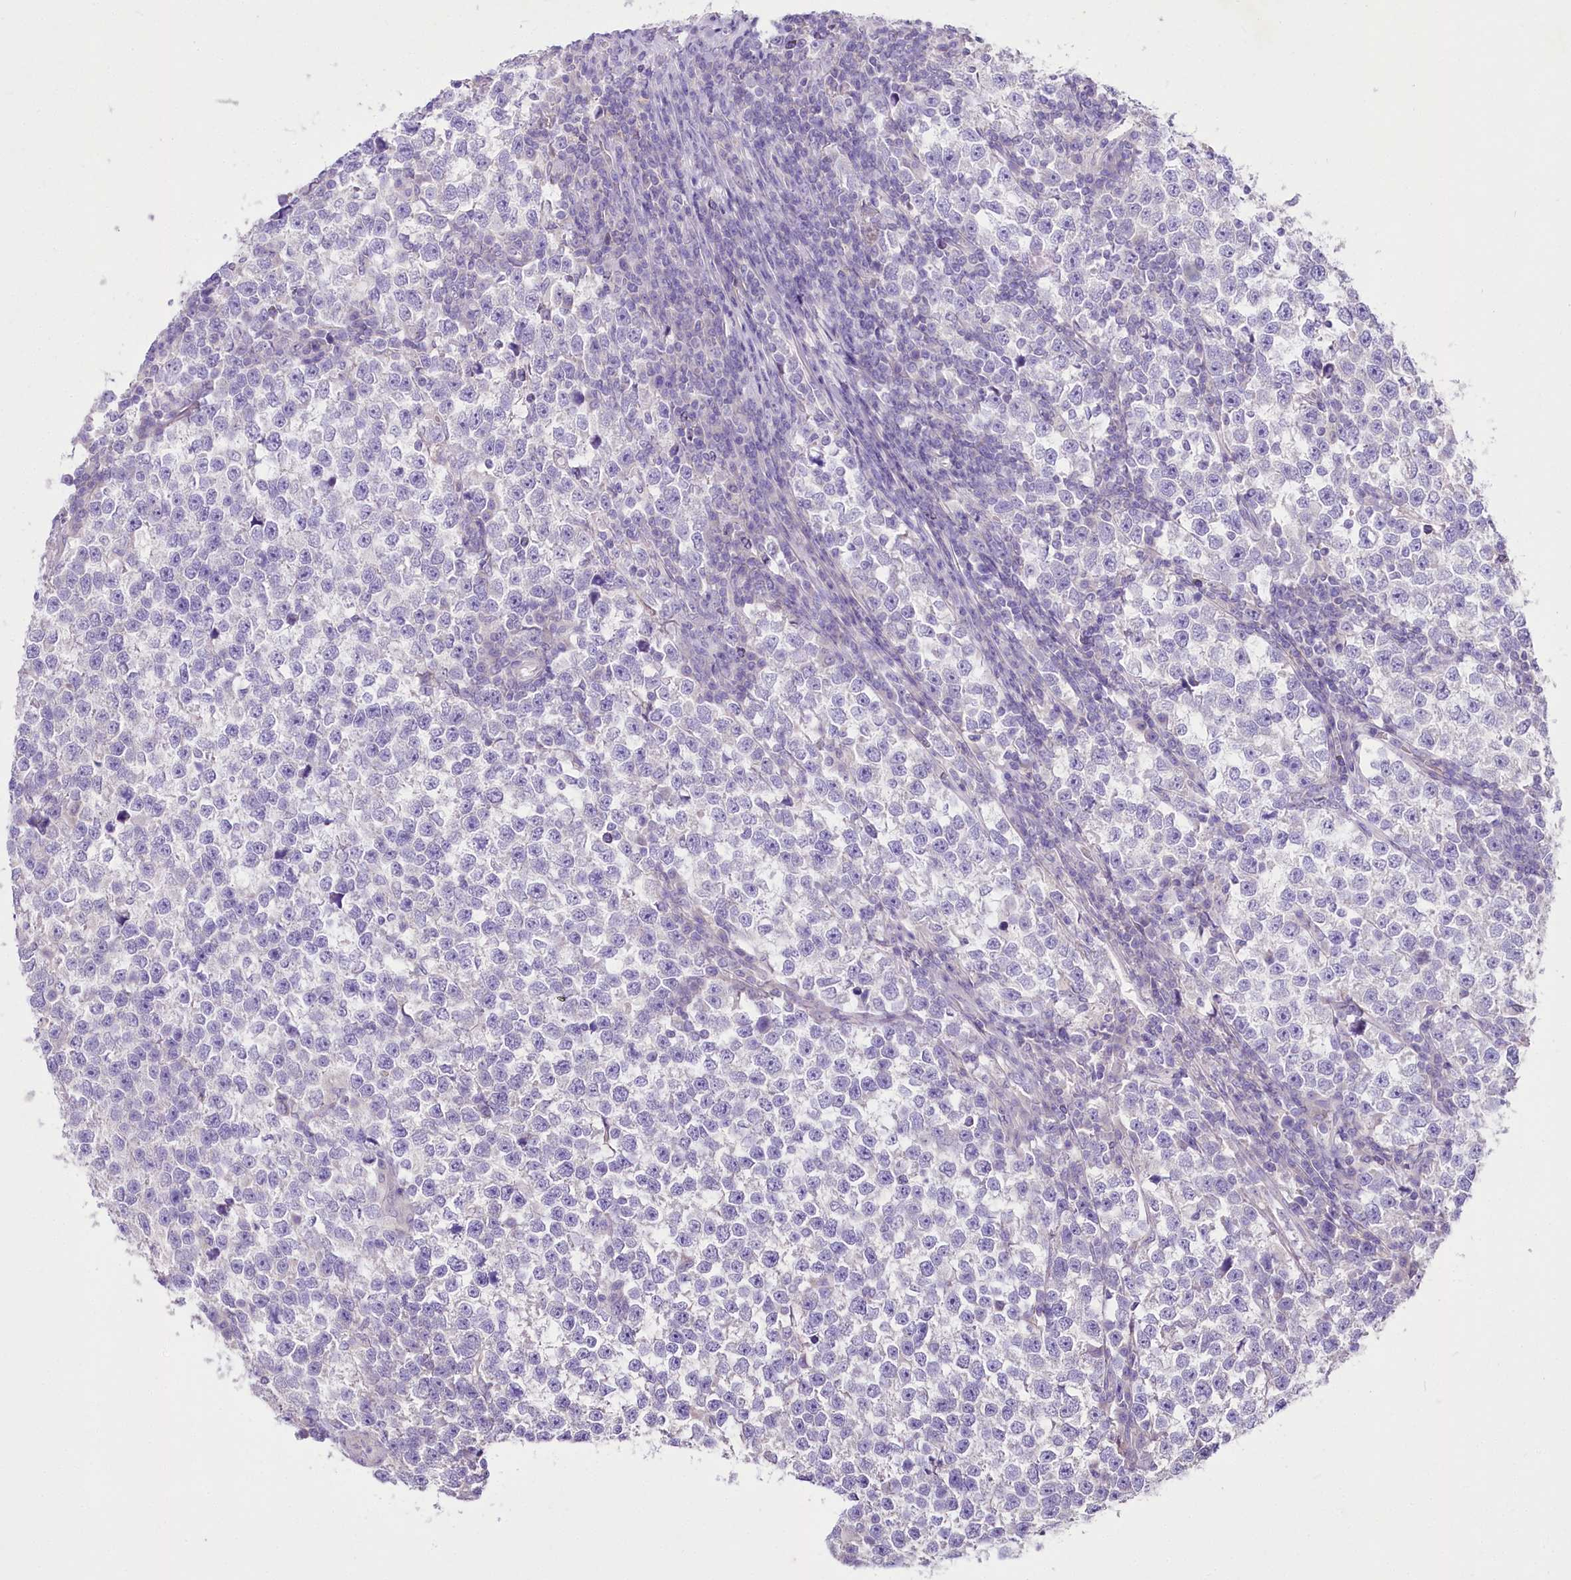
{"staining": {"intensity": "negative", "quantity": "none", "location": "none"}, "tissue": "testis cancer", "cell_type": "Tumor cells", "image_type": "cancer", "snomed": [{"axis": "morphology", "description": "Normal tissue, NOS"}, {"axis": "morphology", "description": "Seminoma, NOS"}, {"axis": "topography", "description": "Testis"}], "caption": "Immunohistochemical staining of testis cancer (seminoma) reveals no significant expression in tumor cells.", "gene": "LRRC14B", "patient": {"sex": "male", "age": 43}}